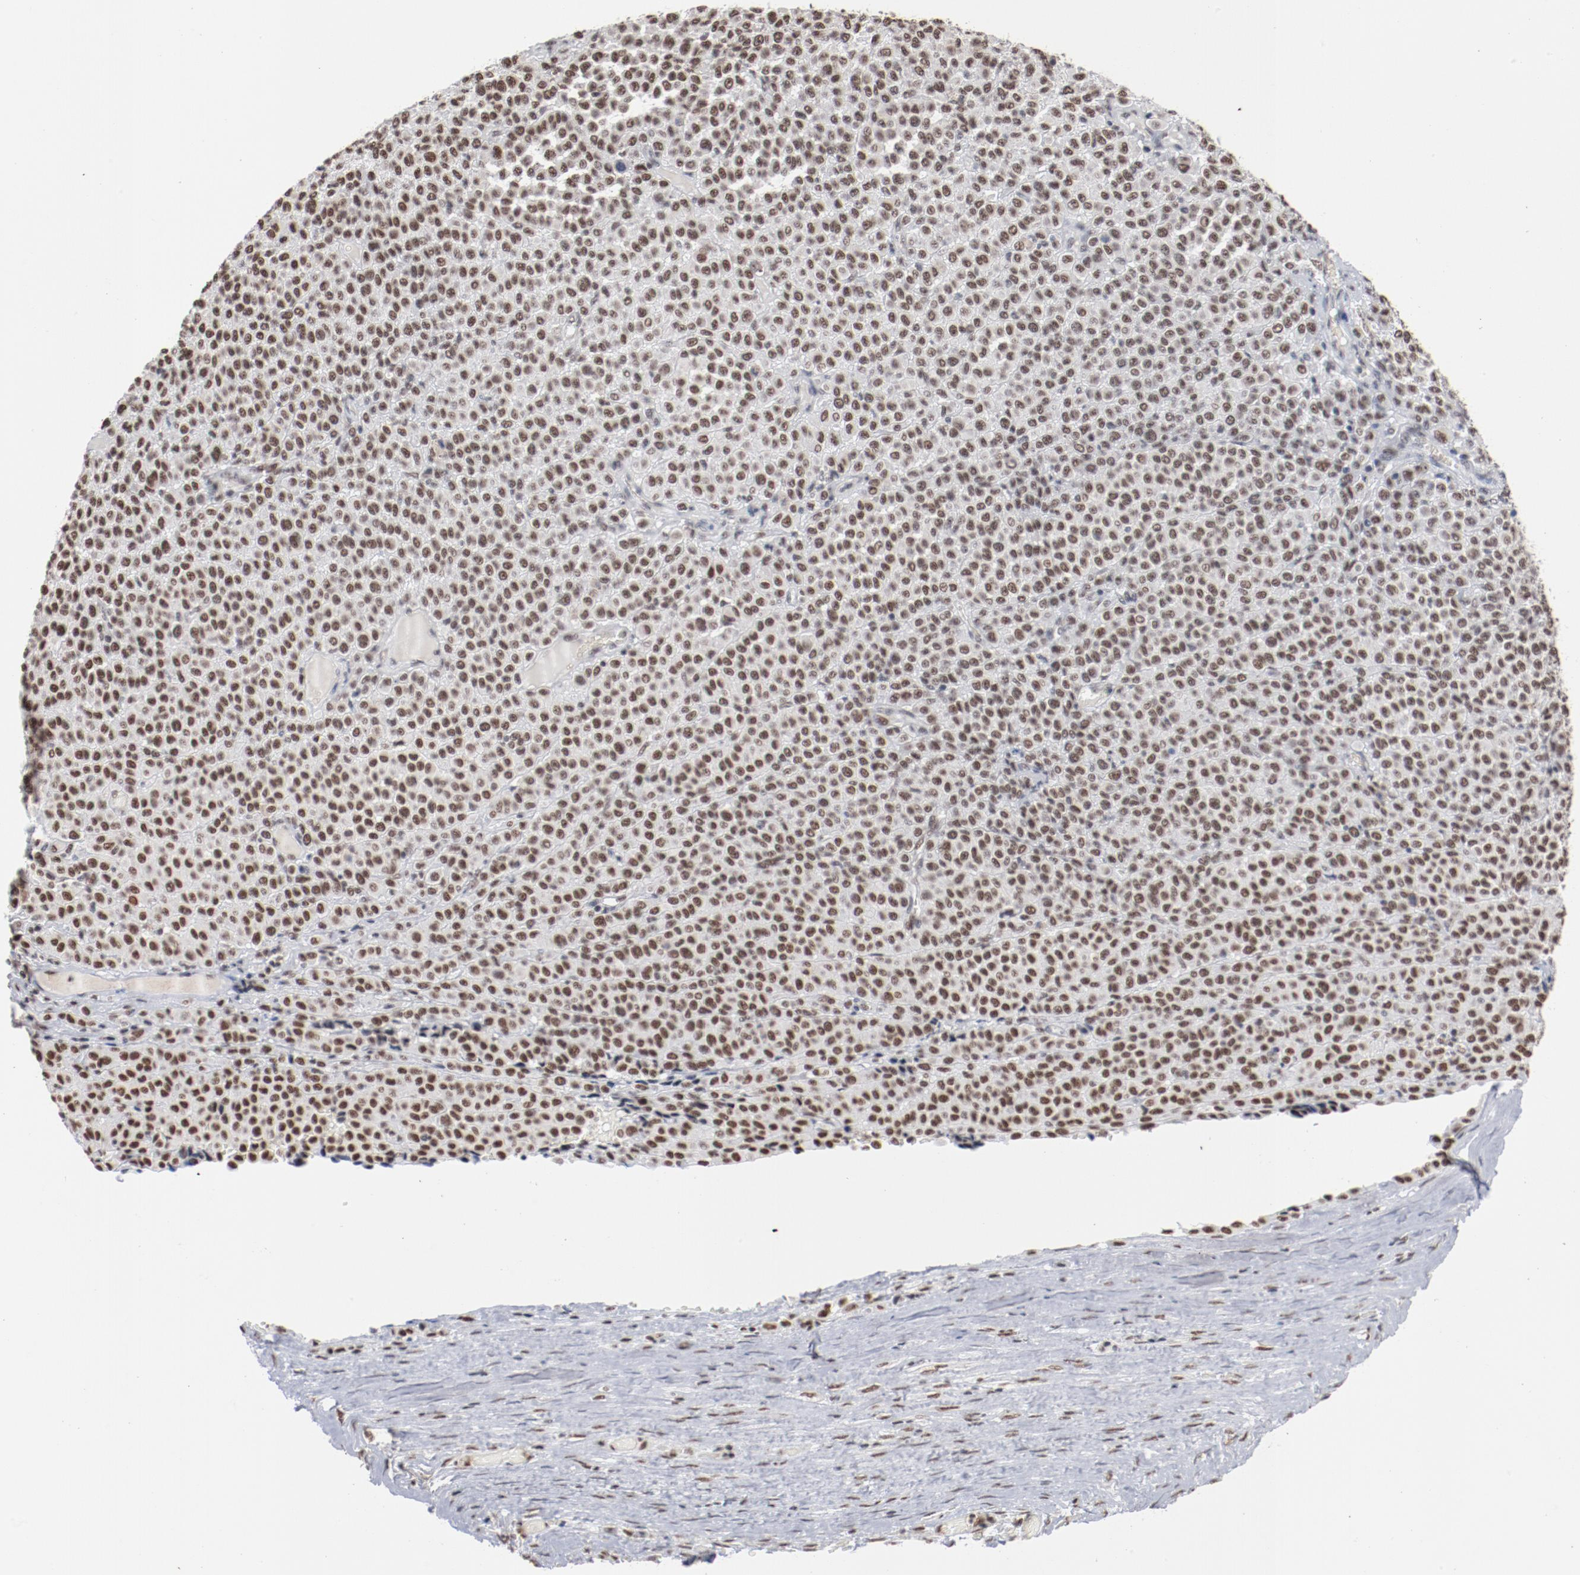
{"staining": {"intensity": "moderate", "quantity": ">75%", "location": "nuclear"}, "tissue": "melanoma", "cell_type": "Tumor cells", "image_type": "cancer", "snomed": [{"axis": "morphology", "description": "Malignant melanoma, Metastatic site"}, {"axis": "topography", "description": "Pancreas"}], "caption": "A high-resolution image shows IHC staining of malignant melanoma (metastatic site), which shows moderate nuclear expression in about >75% of tumor cells.", "gene": "BUB3", "patient": {"sex": "female", "age": 30}}